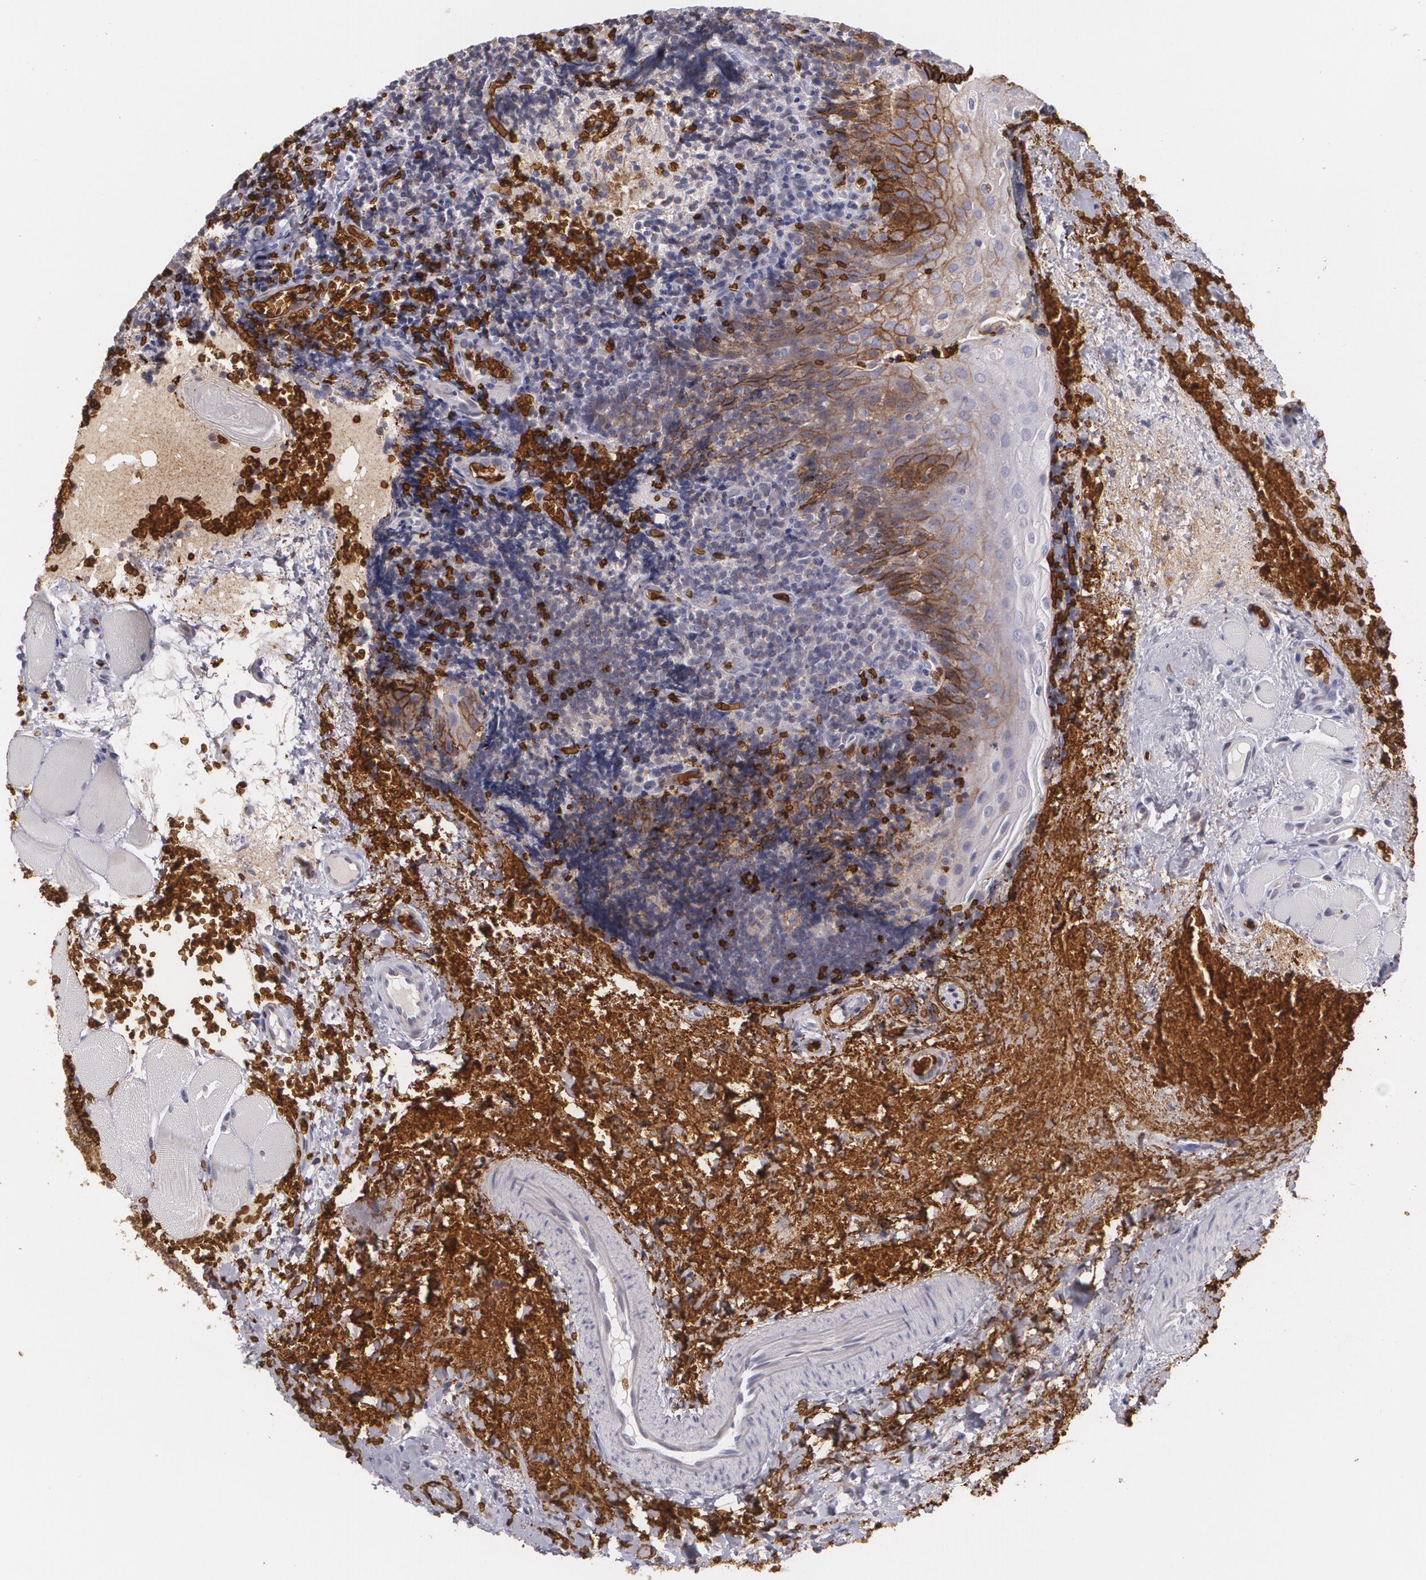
{"staining": {"intensity": "moderate", "quantity": "<25%", "location": "cytoplasmic/membranous"}, "tissue": "tonsil", "cell_type": "Germinal center cells", "image_type": "normal", "snomed": [{"axis": "morphology", "description": "Normal tissue, NOS"}, {"axis": "topography", "description": "Tonsil"}], "caption": "IHC micrograph of normal tonsil: tonsil stained using IHC demonstrates low levels of moderate protein expression localized specifically in the cytoplasmic/membranous of germinal center cells, appearing as a cytoplasmic/membranous brown color.", "gene": "SLC2A1", "patient": {"sex": "male", "age": 20}}